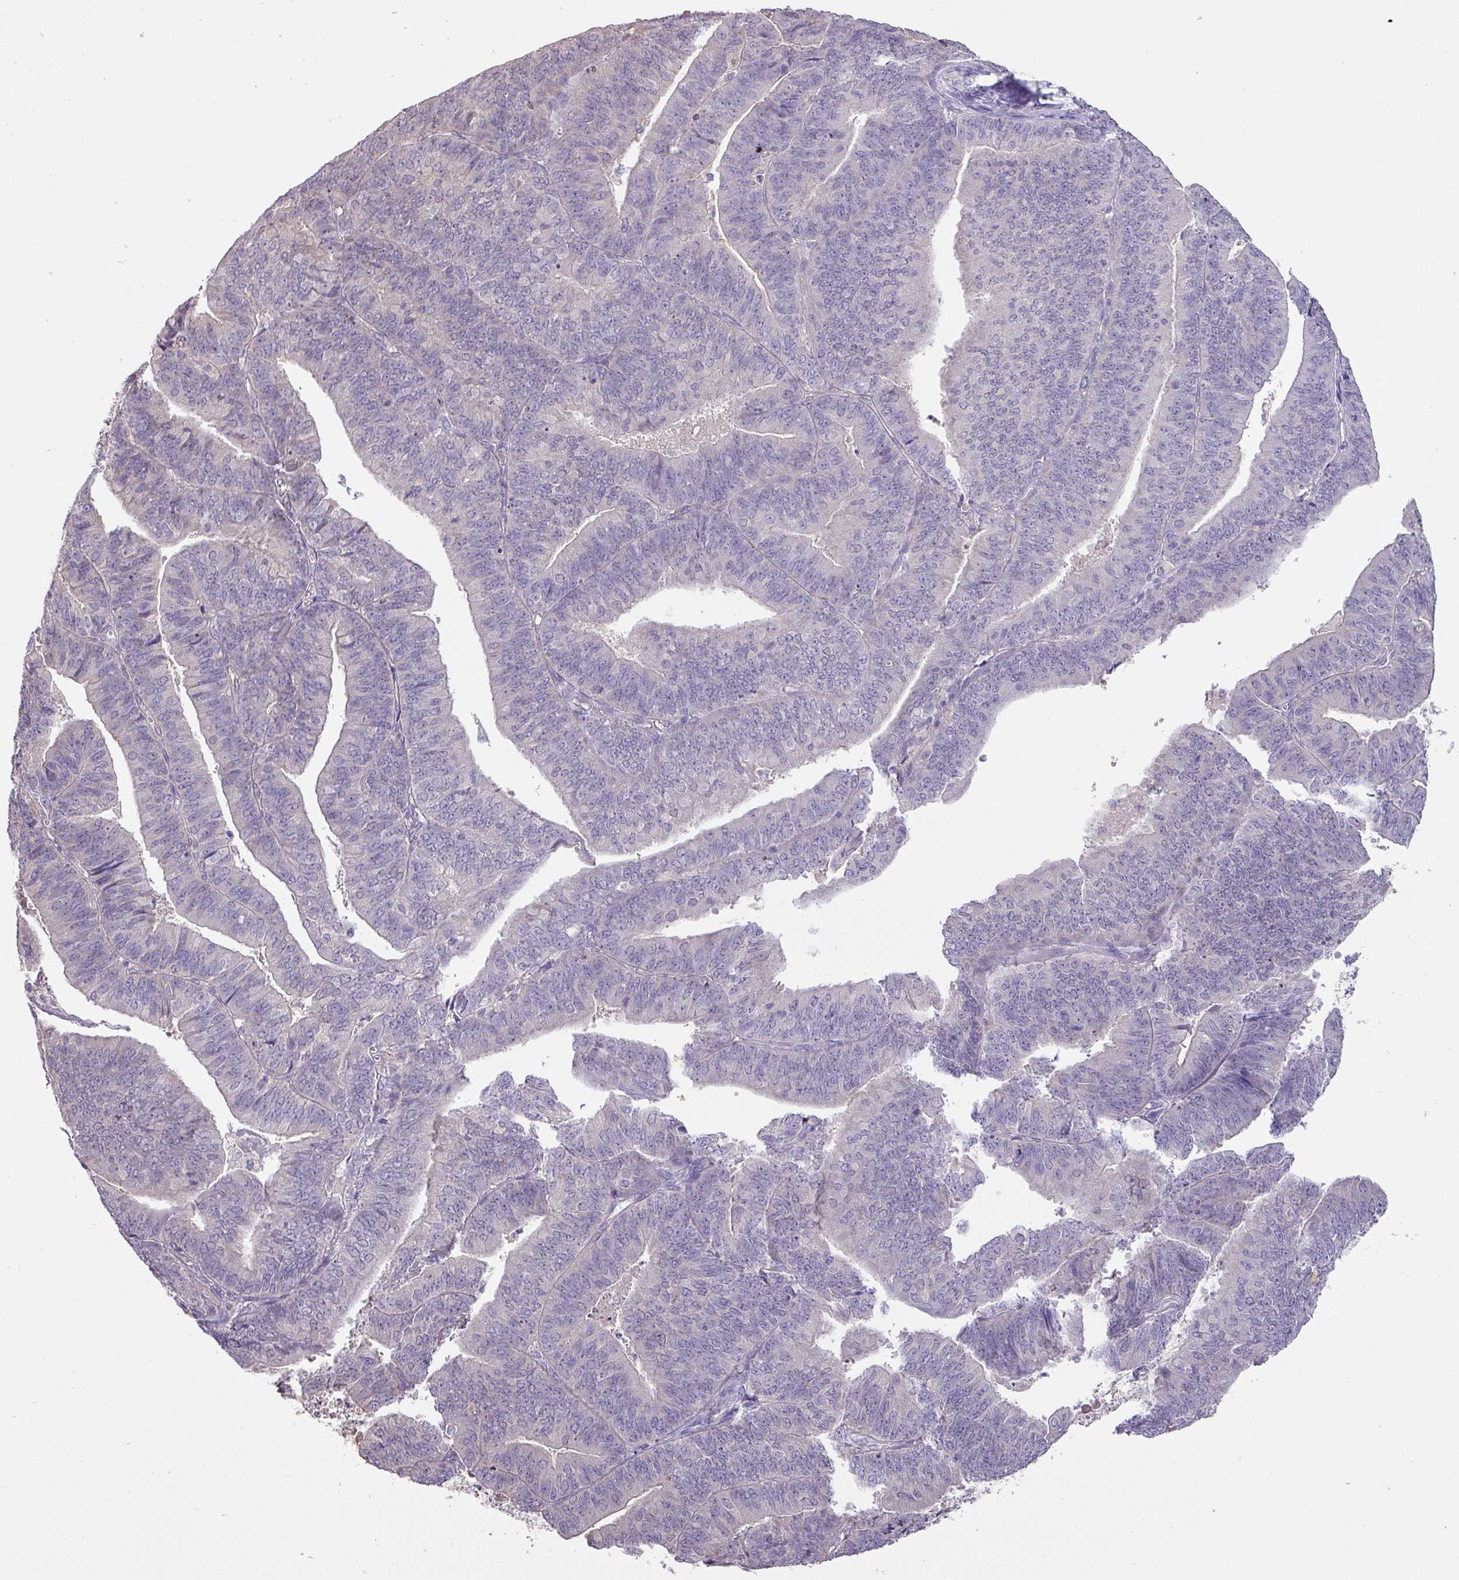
{"staining": {"intensity": "negative", "quantity": "none", "location": "none"}, "tissue": "endometrial cancer", "cell_type": "Tumor cells", "image_type": "cancer", "snomed": [{"axis": "morphology", "description": "Adenocarcinoma, NOS"}, {"axis": "topography", "description": "Endometrium"}], "caption": "An image of human endometrial cancer is negative for staining in tumor cells.", "gene": "PRADC1", "patient": {"sex": "female", "age": 73}}